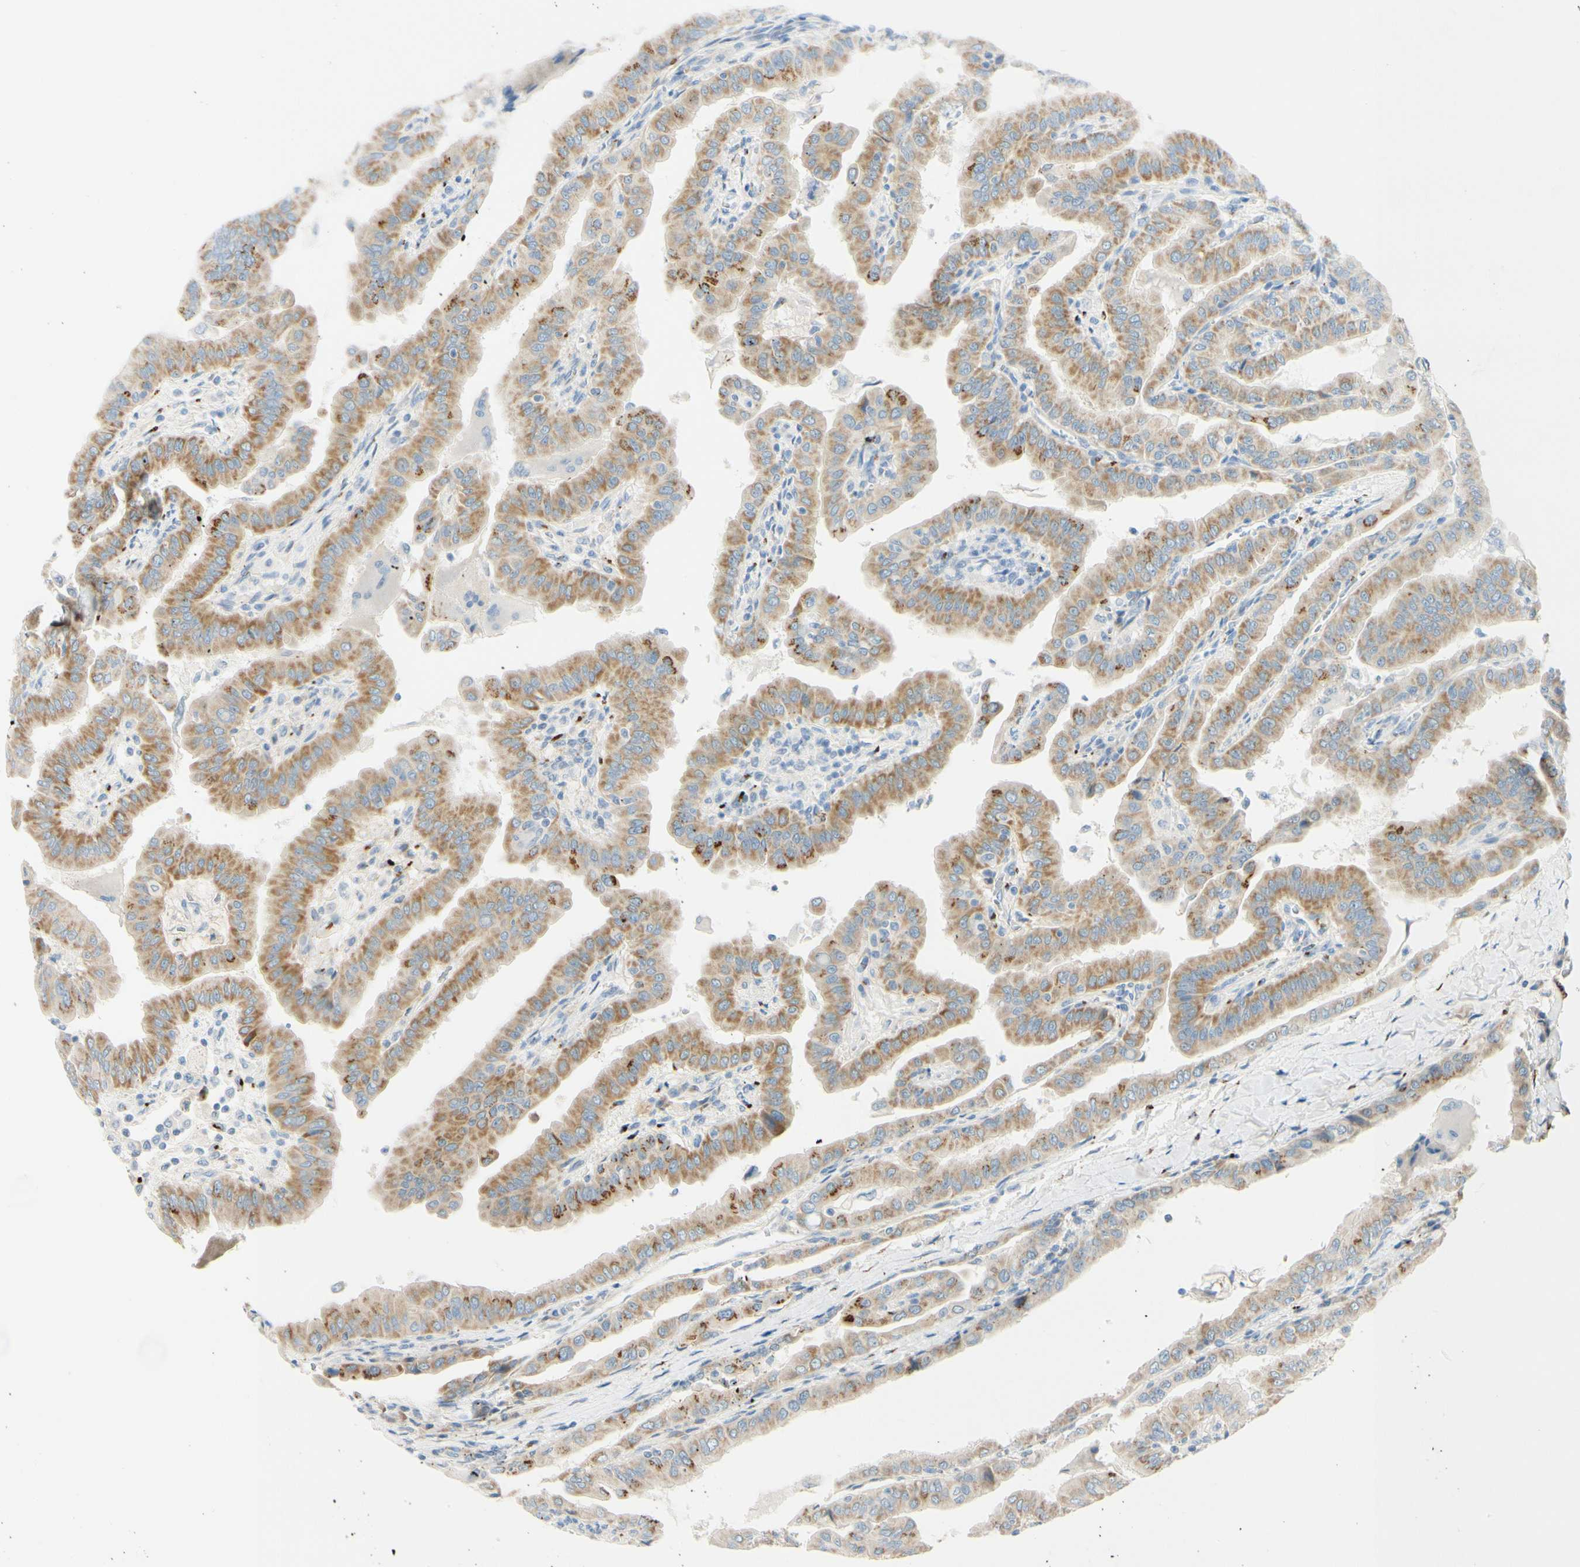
{"staining": {"intensity": "moderate", "quantity": ">75%", "location": "cytoplasmic/membranous"}, "tissue": "thyroid cancer", "cell_type": "Tumor cells", "image_type": "cancer", "snomed": [{"axis": "morphology", "description": "Papillary adenocarcinoma, NOS"}, {"axis": "topography", "description": "Thyroid gland"}], "caption": "Thyroid cancer stained with immunohistochemistry reveals moderate cytoplasmic/membranous expression in about >75% of tumor cells.", "gene": "GALNT5", "patient": {"sex": "male", "age": 33}}